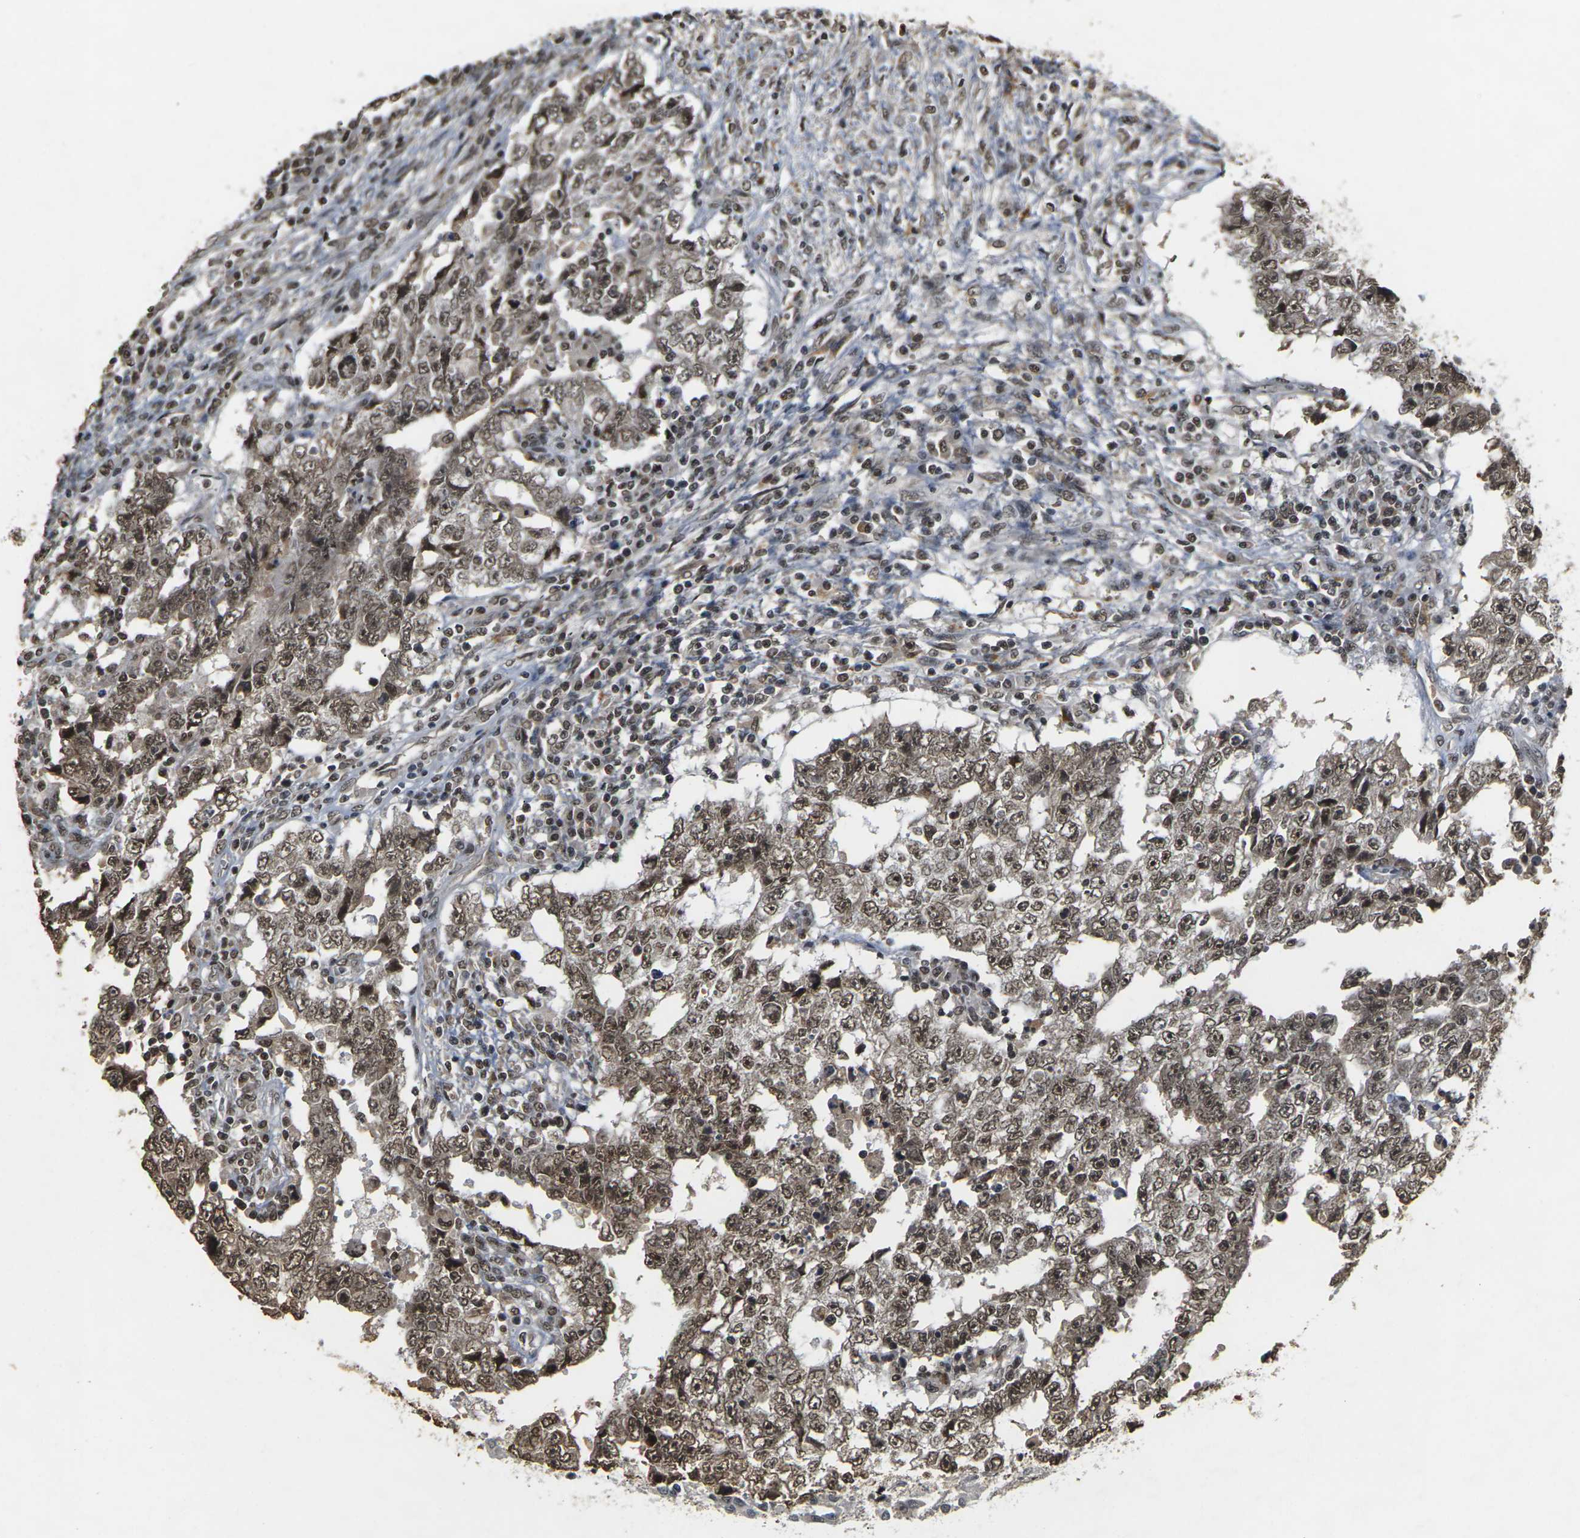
{"staining": {"intensity": "strong", "quantity": ">75%", "location": "cytoplasmic/membranous,nuclear"}, "tissue": "testis cancer", "cell_type": "Tumor cells", "image_type": "cancer", "snomed": [{"axis": "morphology", "description": "Carcinoma, Embryonal, NOS"}, {"axis": "topography", "description": "Testis"}], "caption": "Immunohistochemistry (IHC) (DAB (3,3'-diaminobenzidine)) staining of testis cancer shows strong cytoplasmic/membranous and nuclear protein positivity in approximately >75% of tumor cells.", "gene": "NELFA", "patient": {"sex": "male", "age": 26}}